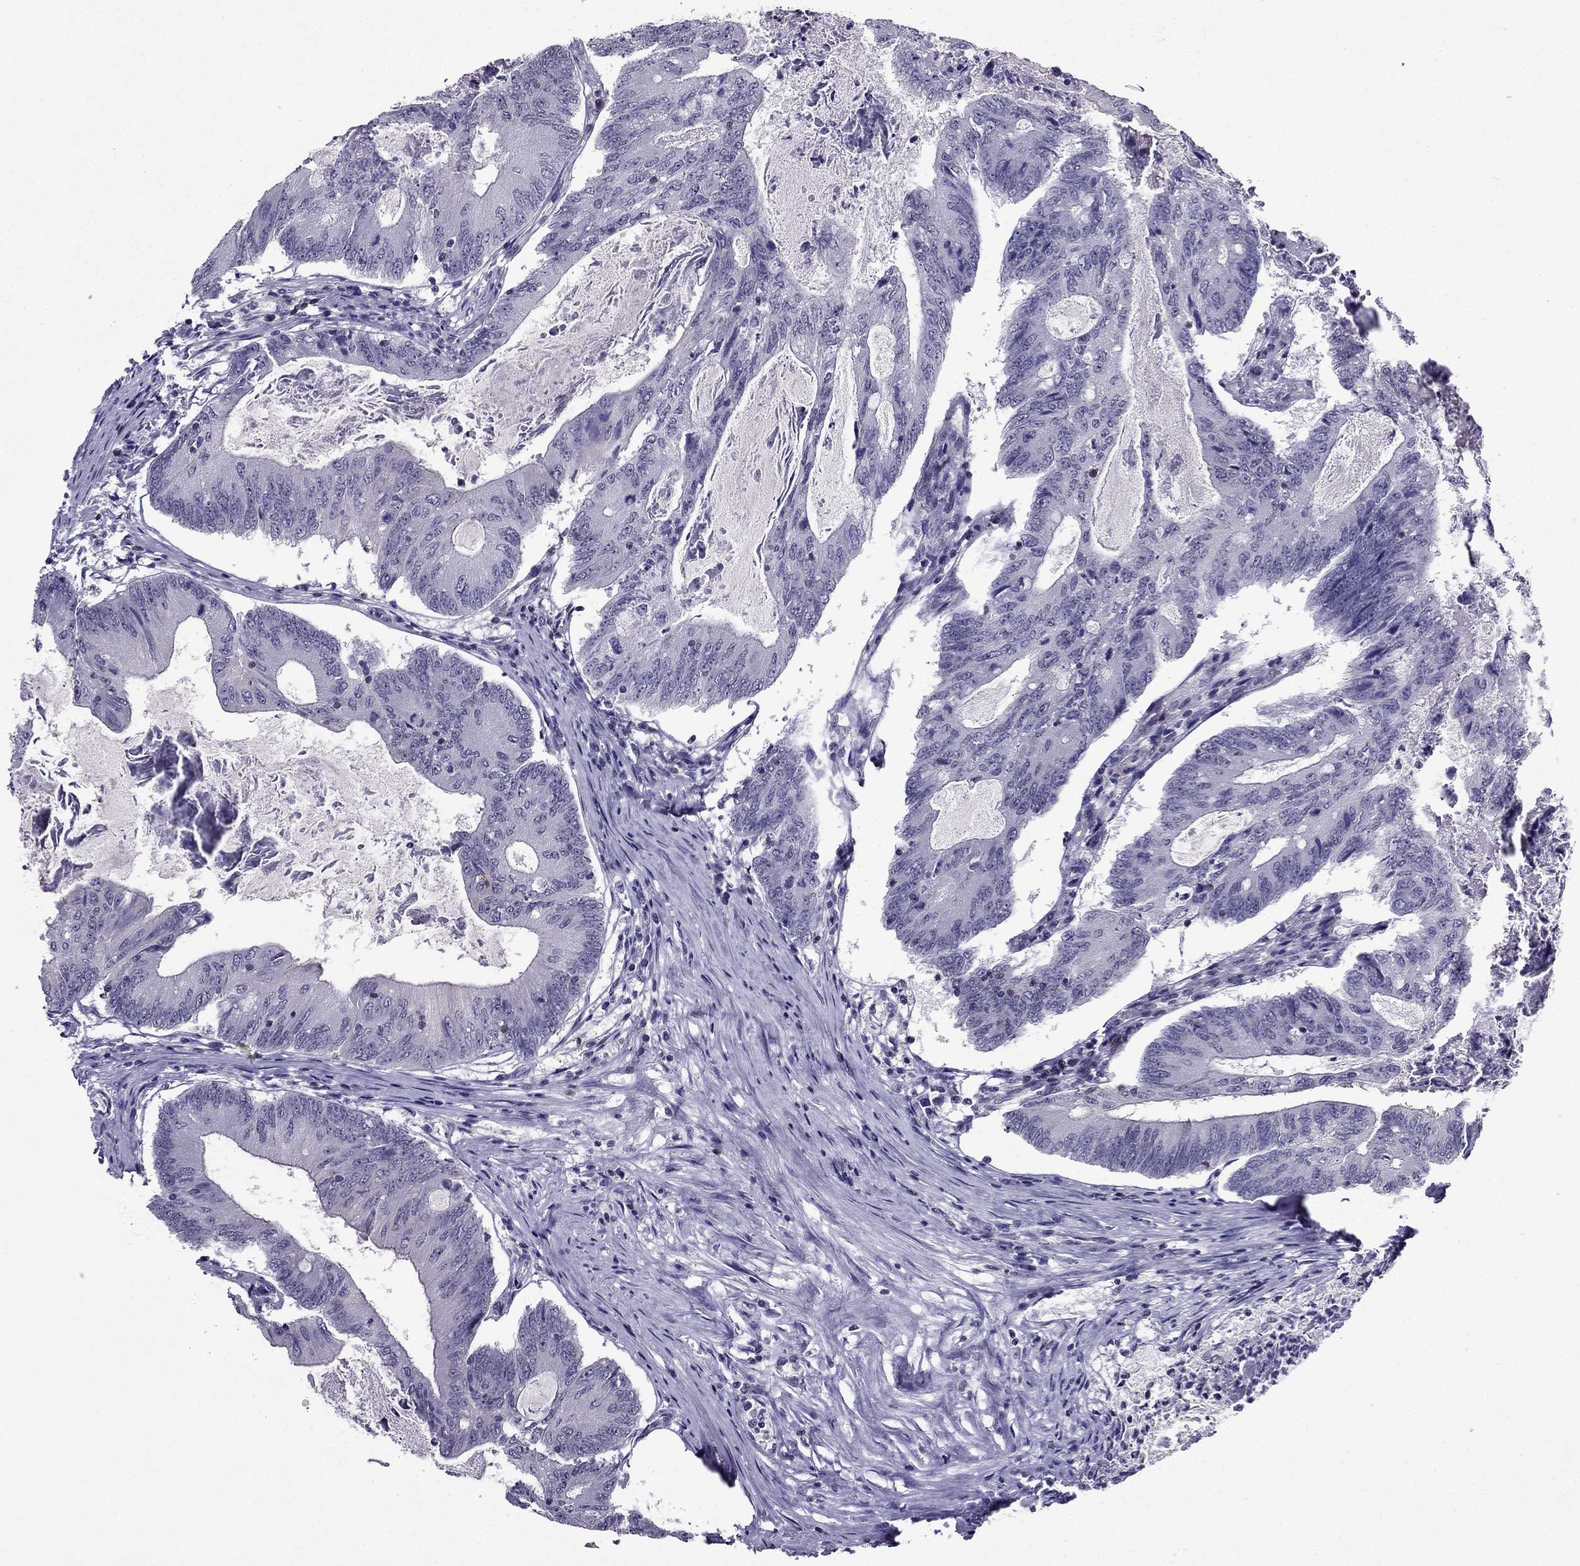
{"staining": {"intensity": "negative", "quantity": "none", "location": "none"}, "tissue": "colorectal cancer", "cell_type": "Tumor cells", "image_type": "cancer", "snomed": [{"axis": "morphology", "description": "Adenocarcinoma, NOS"}, {"axis": "topography", "description": "Colon"}], "caption": "Immunohistochemical staining of human colorectal adenocarcinoma reveals no significant staining in tumor cells.", "gene": "AAK1", "patient": {"sex": "female", "age": 70}}